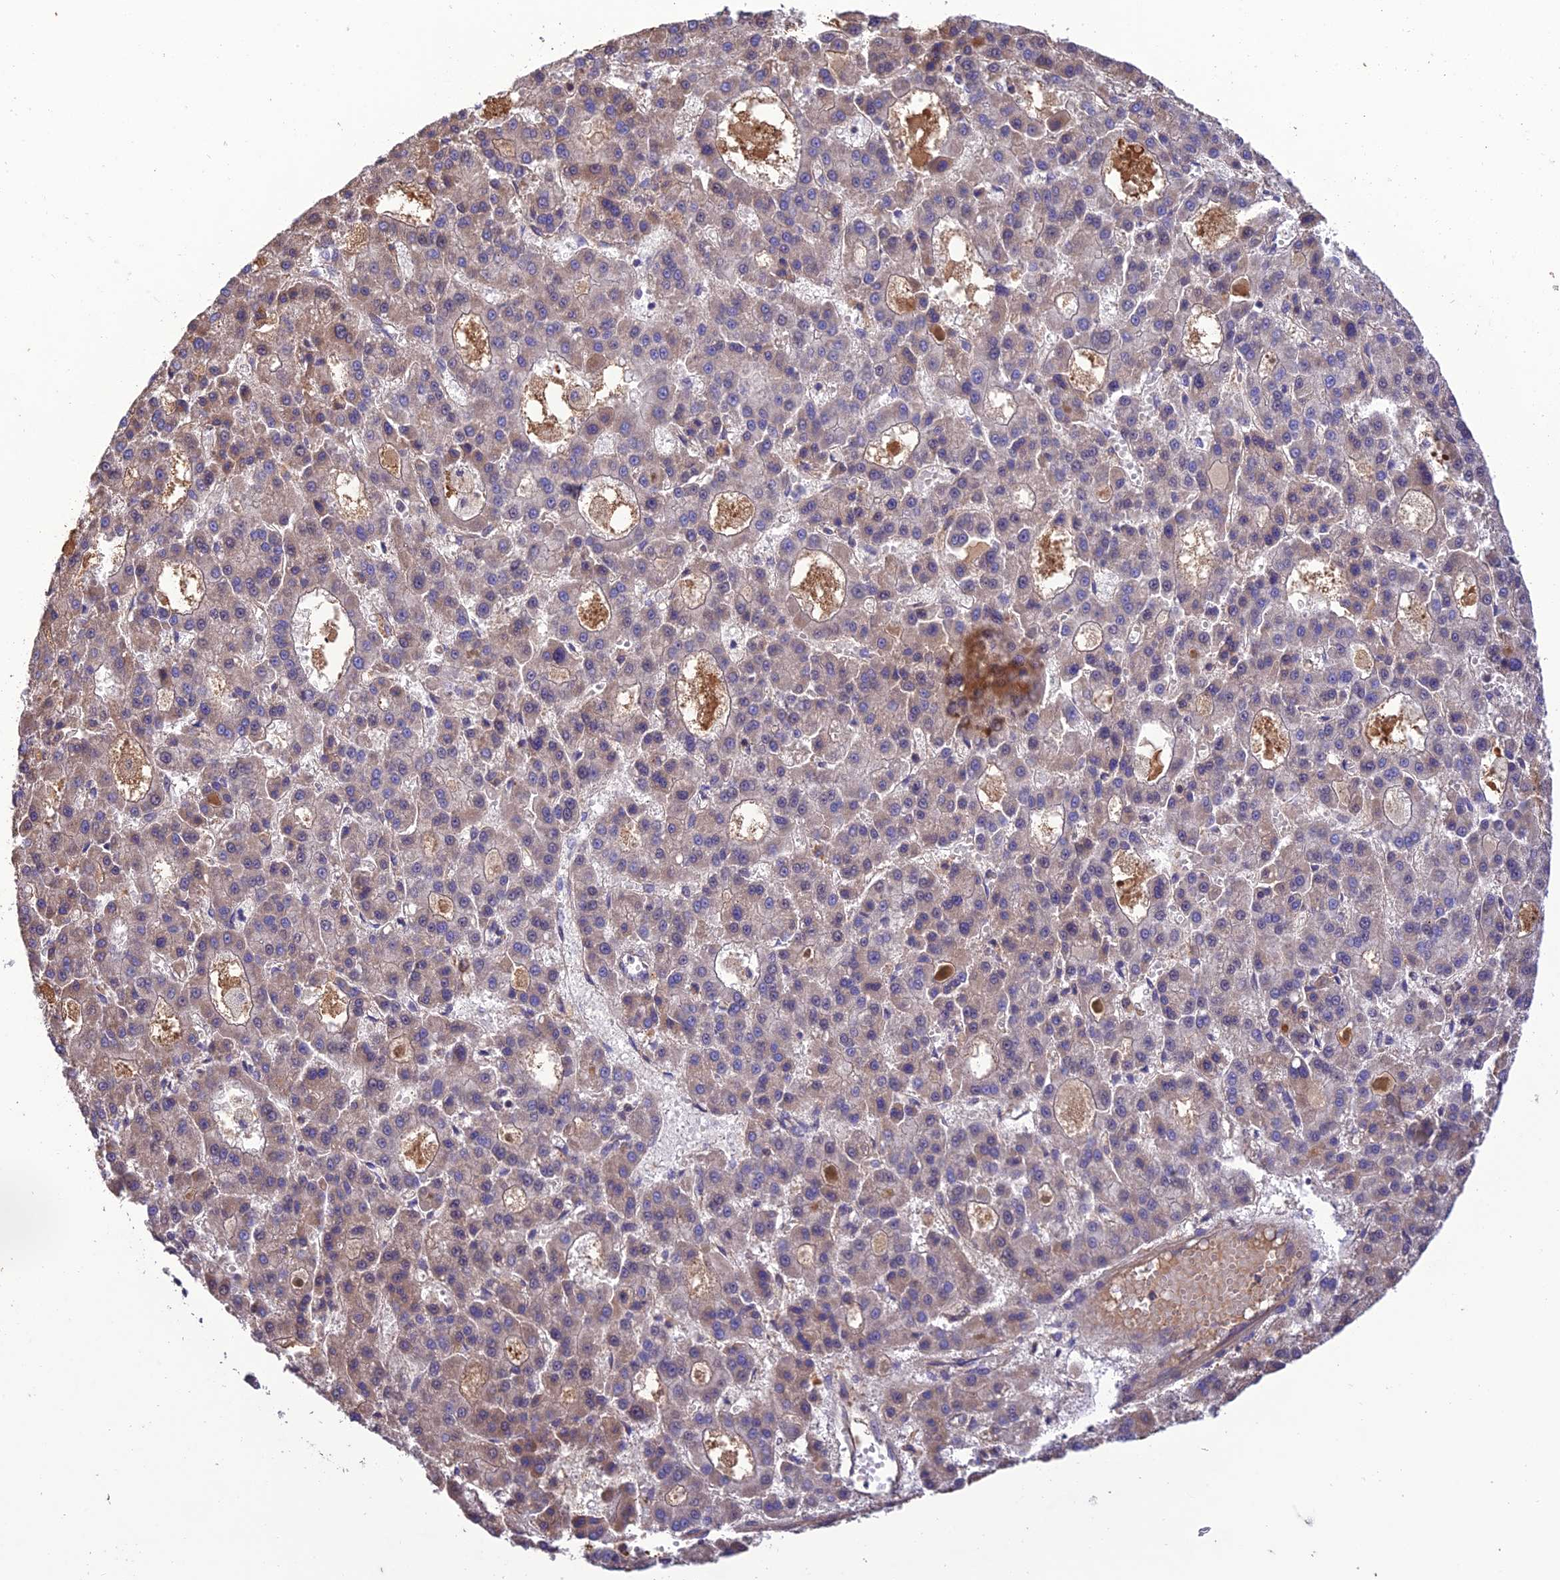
{"staining": {"intensity": "weak", "quantity": "25%-75%", "location": "cytoplasmic/membranous"}, "tissue": "liver cancer", "cell_type": "Tumor cells", "image_type": "cancer", "snomed": [{"axis": "morphology", "description": "Carcinoma, Hepatocellular, NOS"}, {"axis": "topography", "description": "Liver"}], "caption": "Protein staining shows weak cytoplasmic/membranous staining in about 25%-75% of tumor cells in liver cancer (hepatocellular carcinoma).", "gene": "MIOS", "patient": {"sex": "male", "age": 70}}